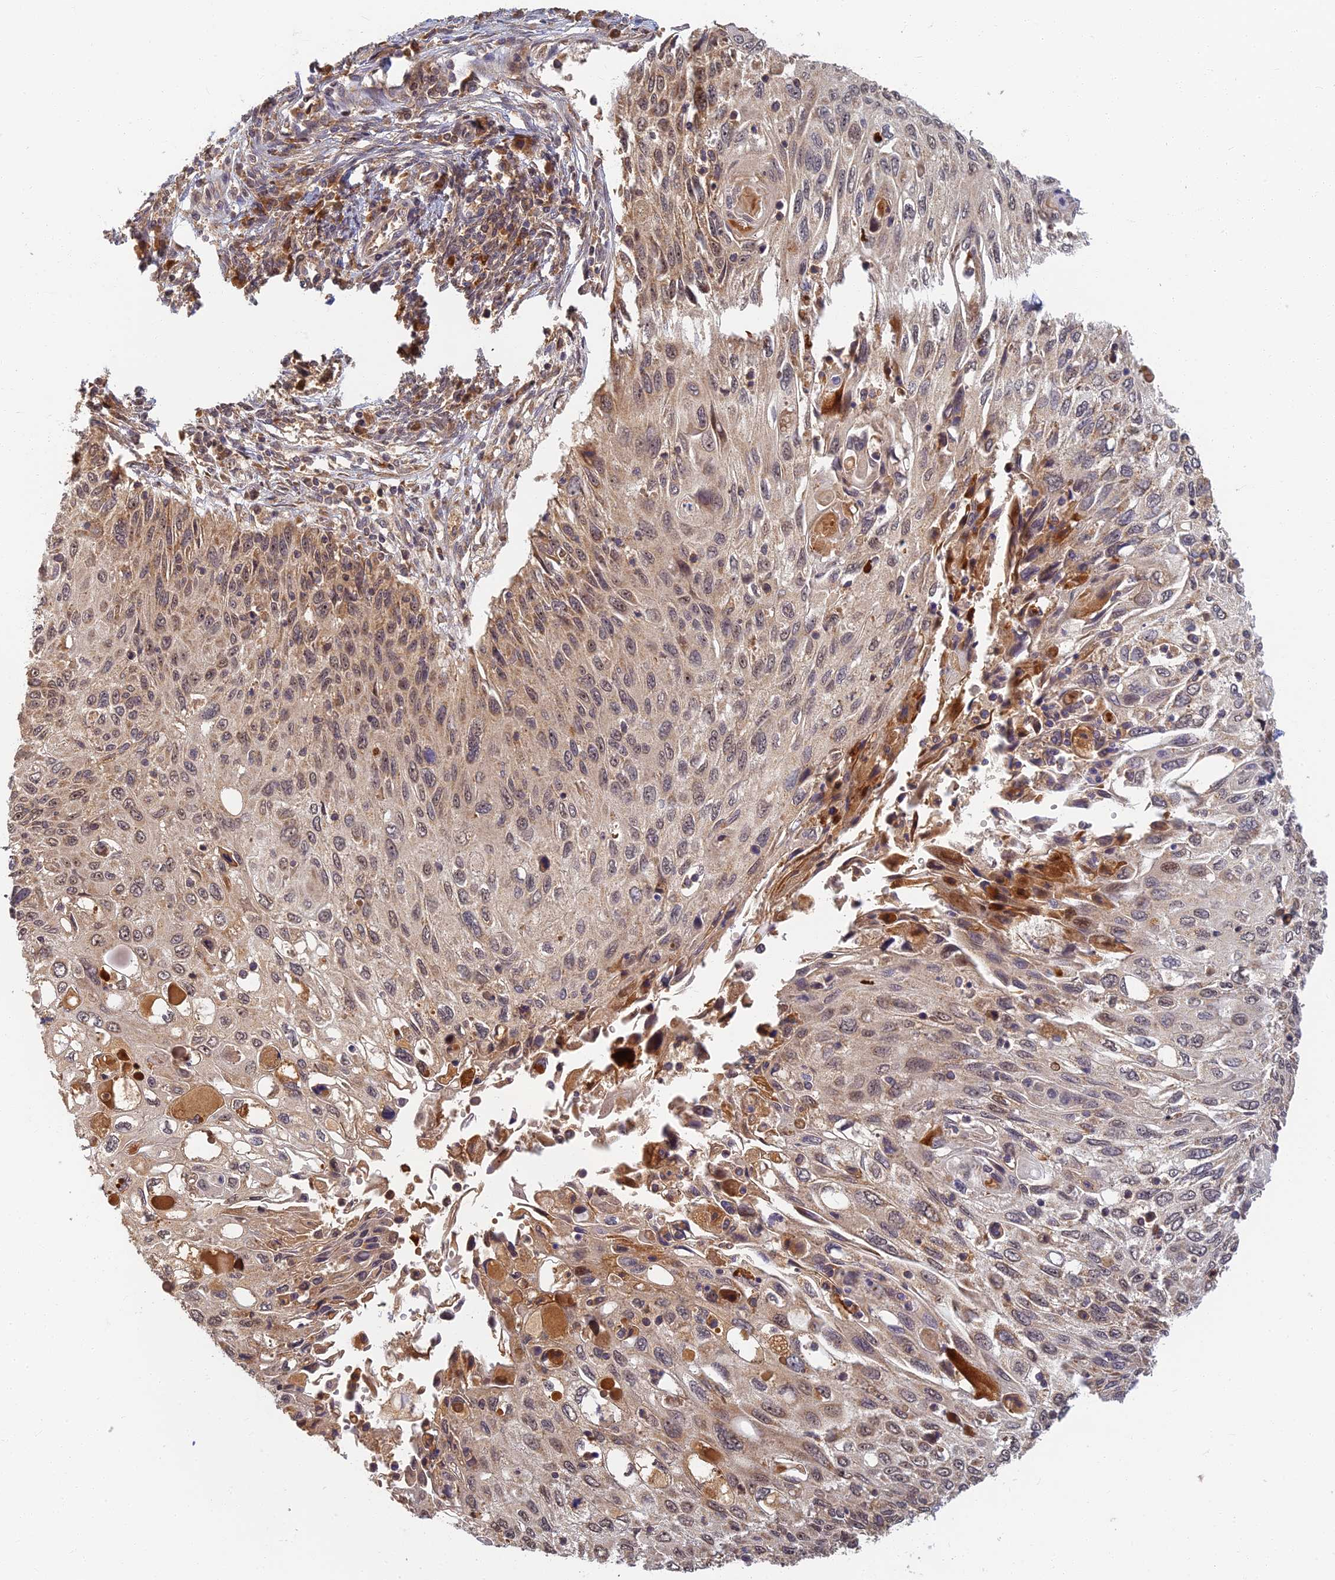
{"staining": {"intensity": "weak", "quantity": ">75%", "location": "cytoplasmic/membranous"}, "tissue": "cervical cancer", "cell_type": "Tumor cells", "image_type": "cancer", "snomed": [{"axis": "morphology", "description": "Squamous cell carcinoma, NOS"}, {"axis": "topography", "description": "Cervix"}], "caption": "The photomicrograph displays immunohistochemical staining of cervical cancer (squamous cell carcinoma). There is weak cytoplasmic/membranous staining is appreciated in approximately >75% of tumor cells. Nuclei are stained in blue.", "gene": "RGL3", "patient": {"sex": "female", "age": 70}}